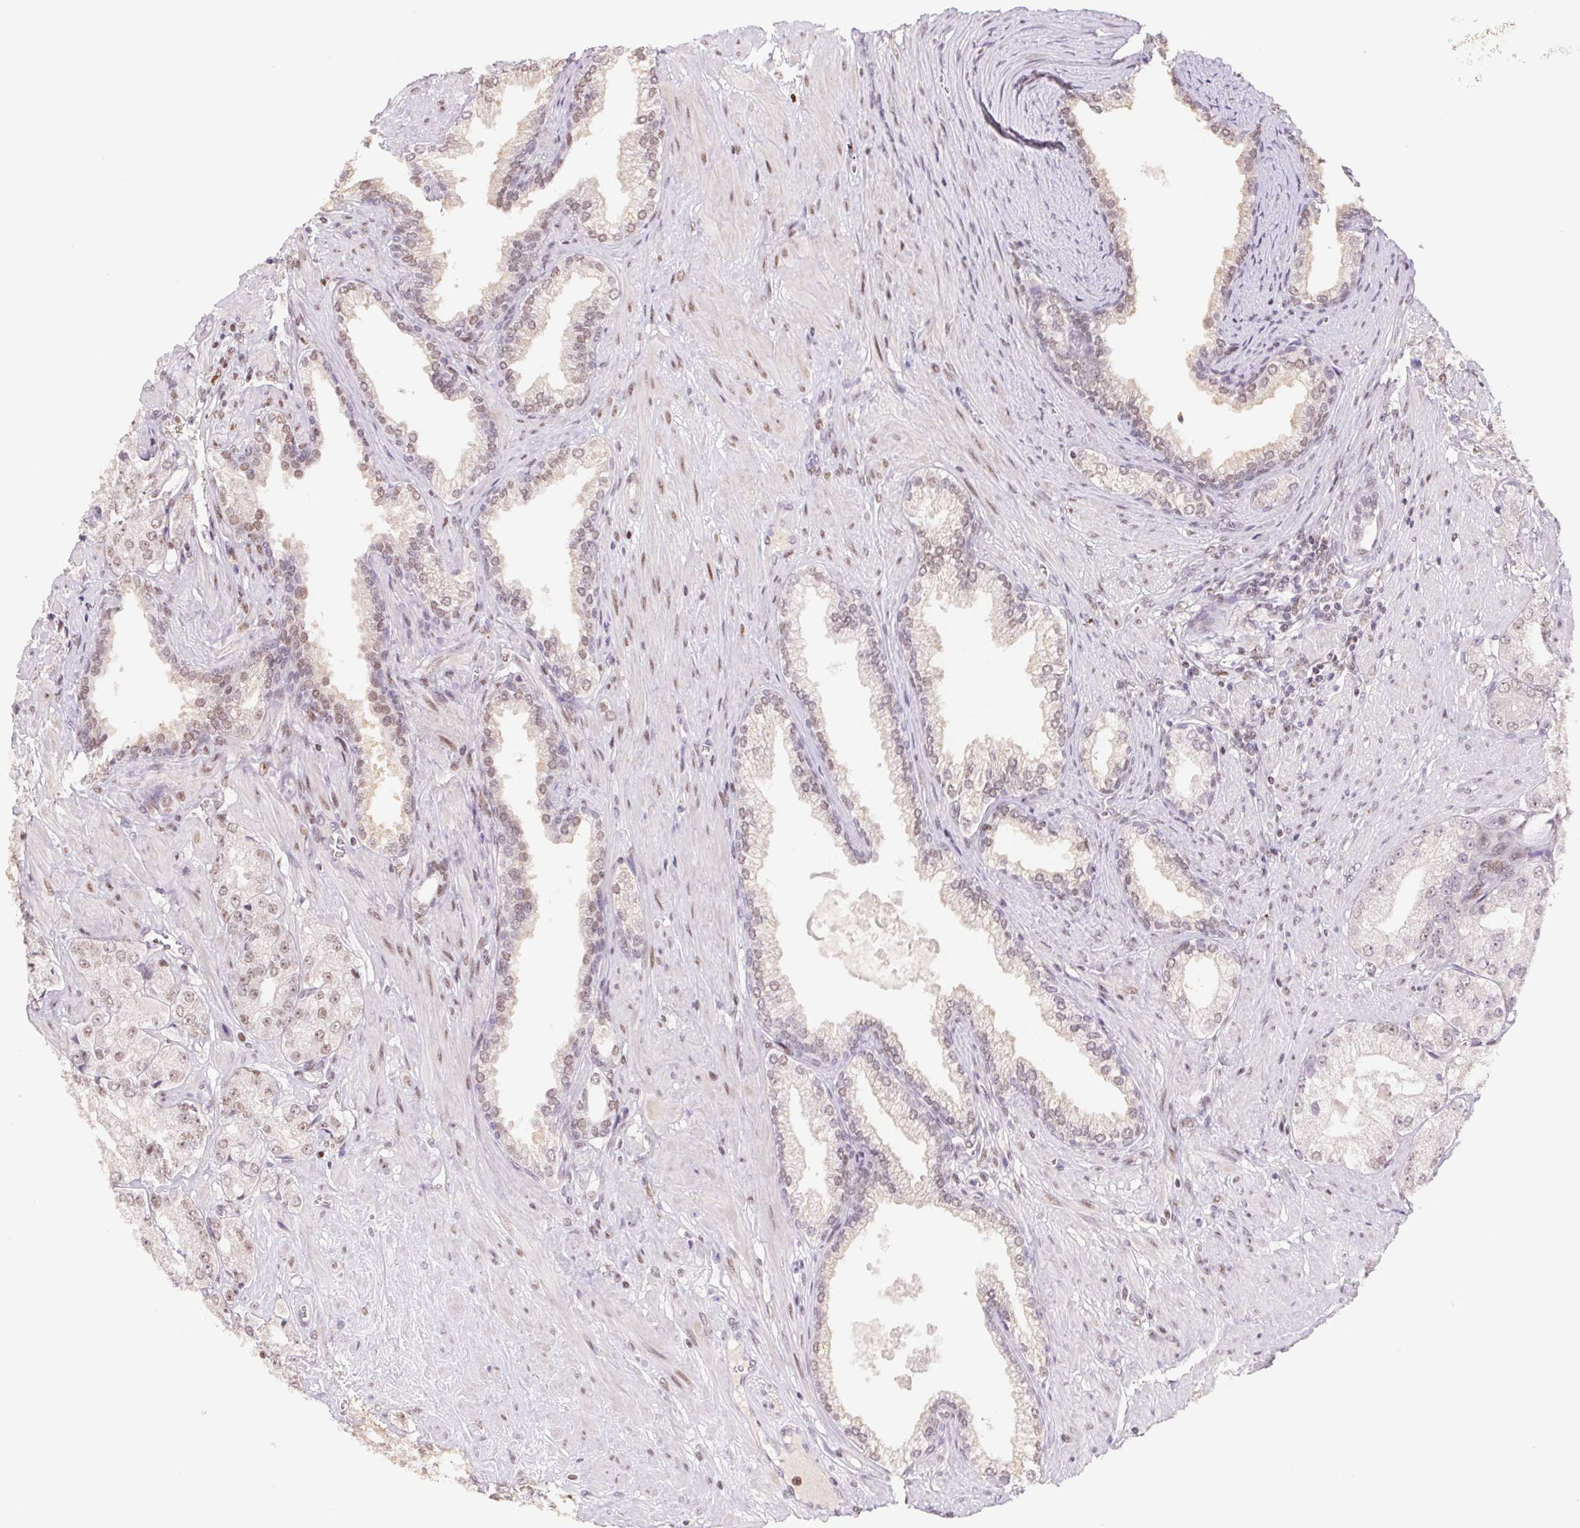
{"staining": {"intensity": "weak", "quantity": "25%-75%", "location": "nuclear"}, "tissue": "prostate cancer", "cell_type": "Tumor cells", "image_type": "cancer", "snomed": [{"axis": "morphology", "description": "Adenocarcinoma, High grade"}, {"axis": "topography", "description": "Prostate"}], "caption": "Immunohistochemical staining of prostate adenocarcinoma (high-grade) shows low levels of weak nuclear positivity in about 25%-75% of tumor cells.", "gene": "TRERF1", "patient": {"sex": "male", "age": 68}}